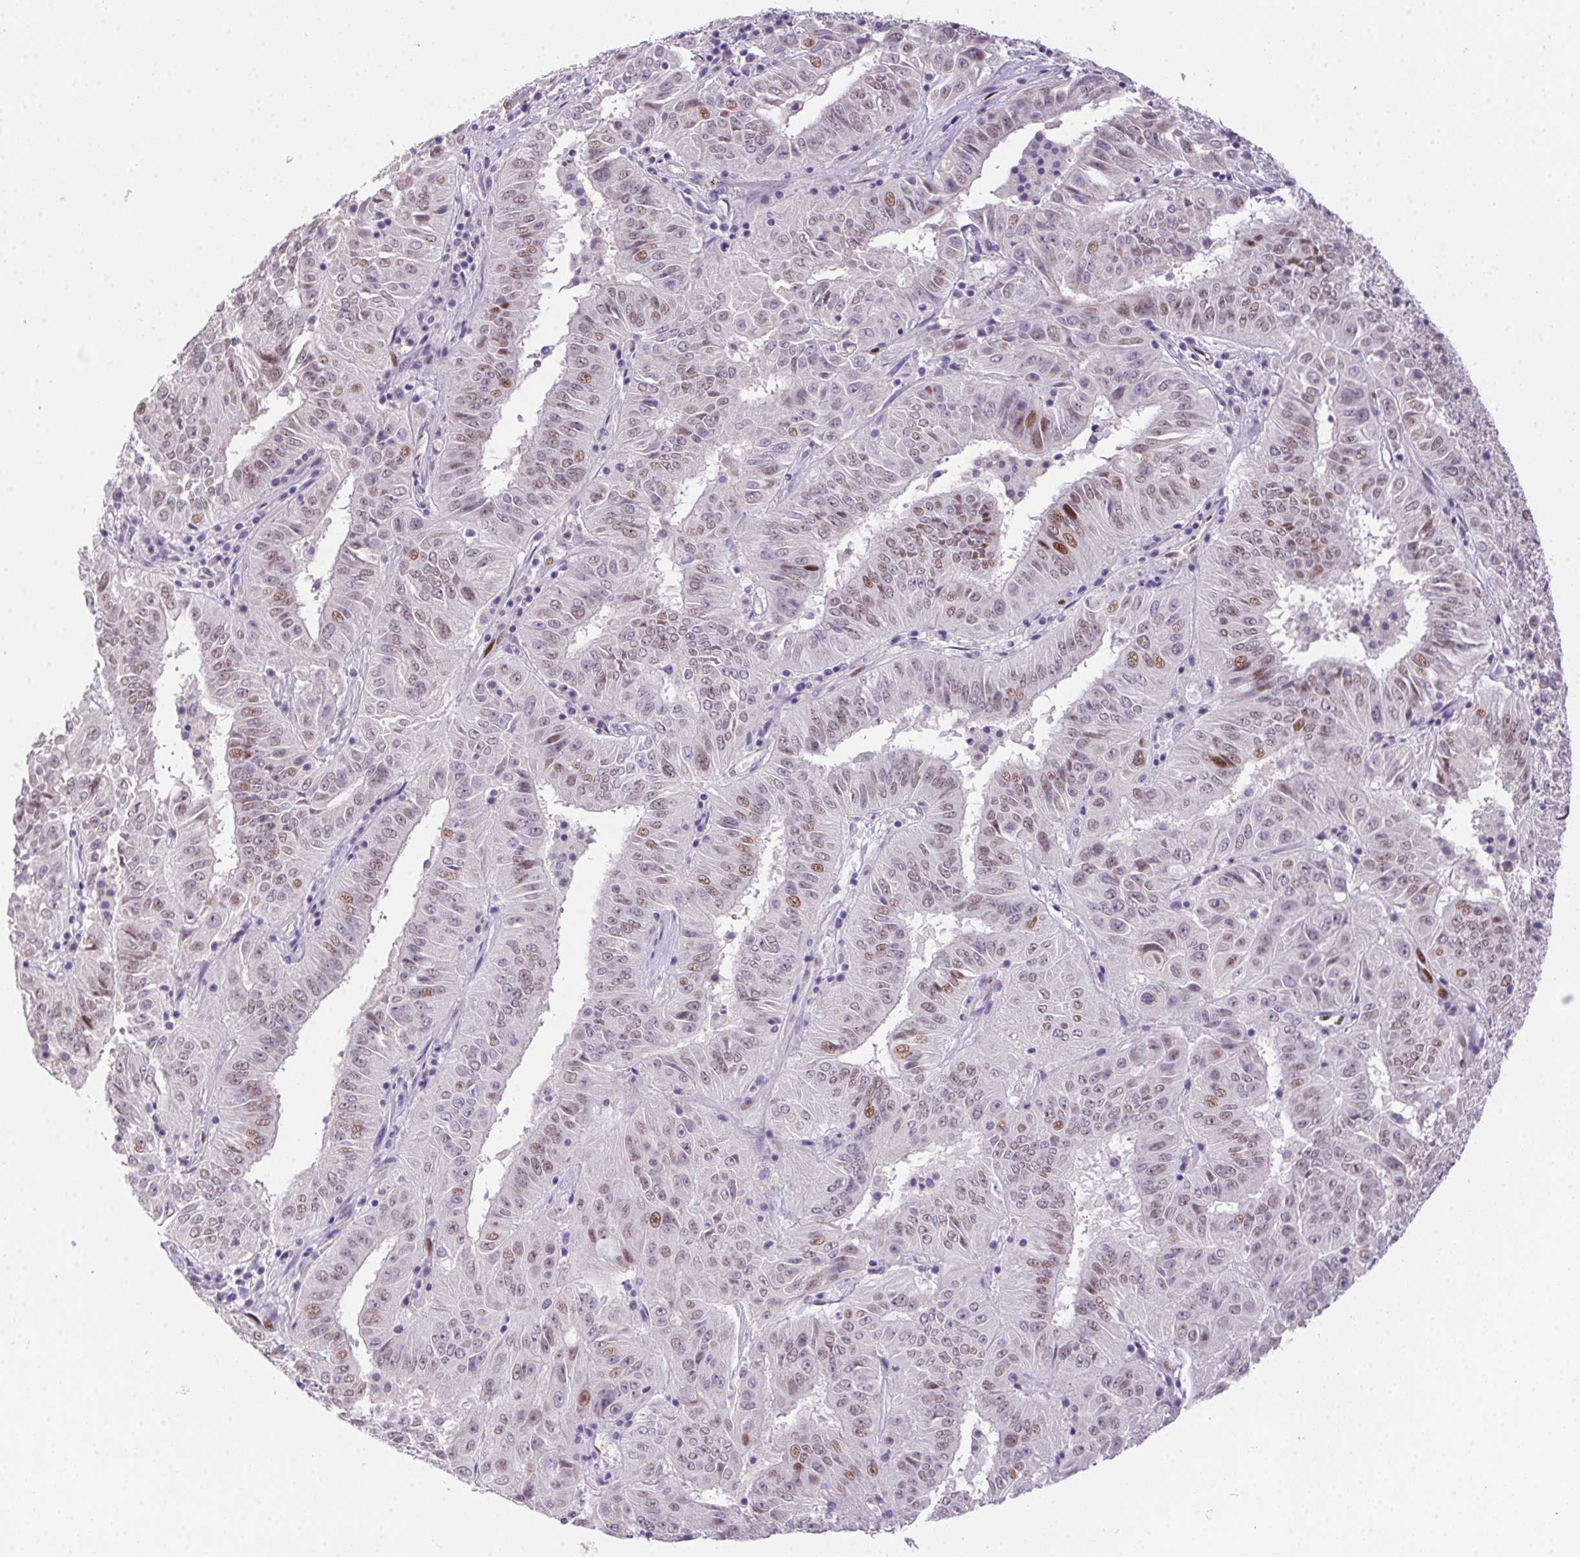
{"staining": {"intensity": "weak", "quantity": "25%-75%", "location": "nuclear"}, "tissue": "pancreatic cancer", "cell_type": "Tumor cells", "image_type": "cancer", "snomed": [{"axis": "morphology", "description": "Adenocarcinoma, NOS"}, {"axis": "topography", "description": "Pancreas"}], "caption": "About 25%-75% of tumor cells in pancreatic adenocarcinoma show weak nuclear protein staining as visualized by brown immunohistochemical staining.", "gene": "SP9", "patient": {"sex": "male", "age": 63}}